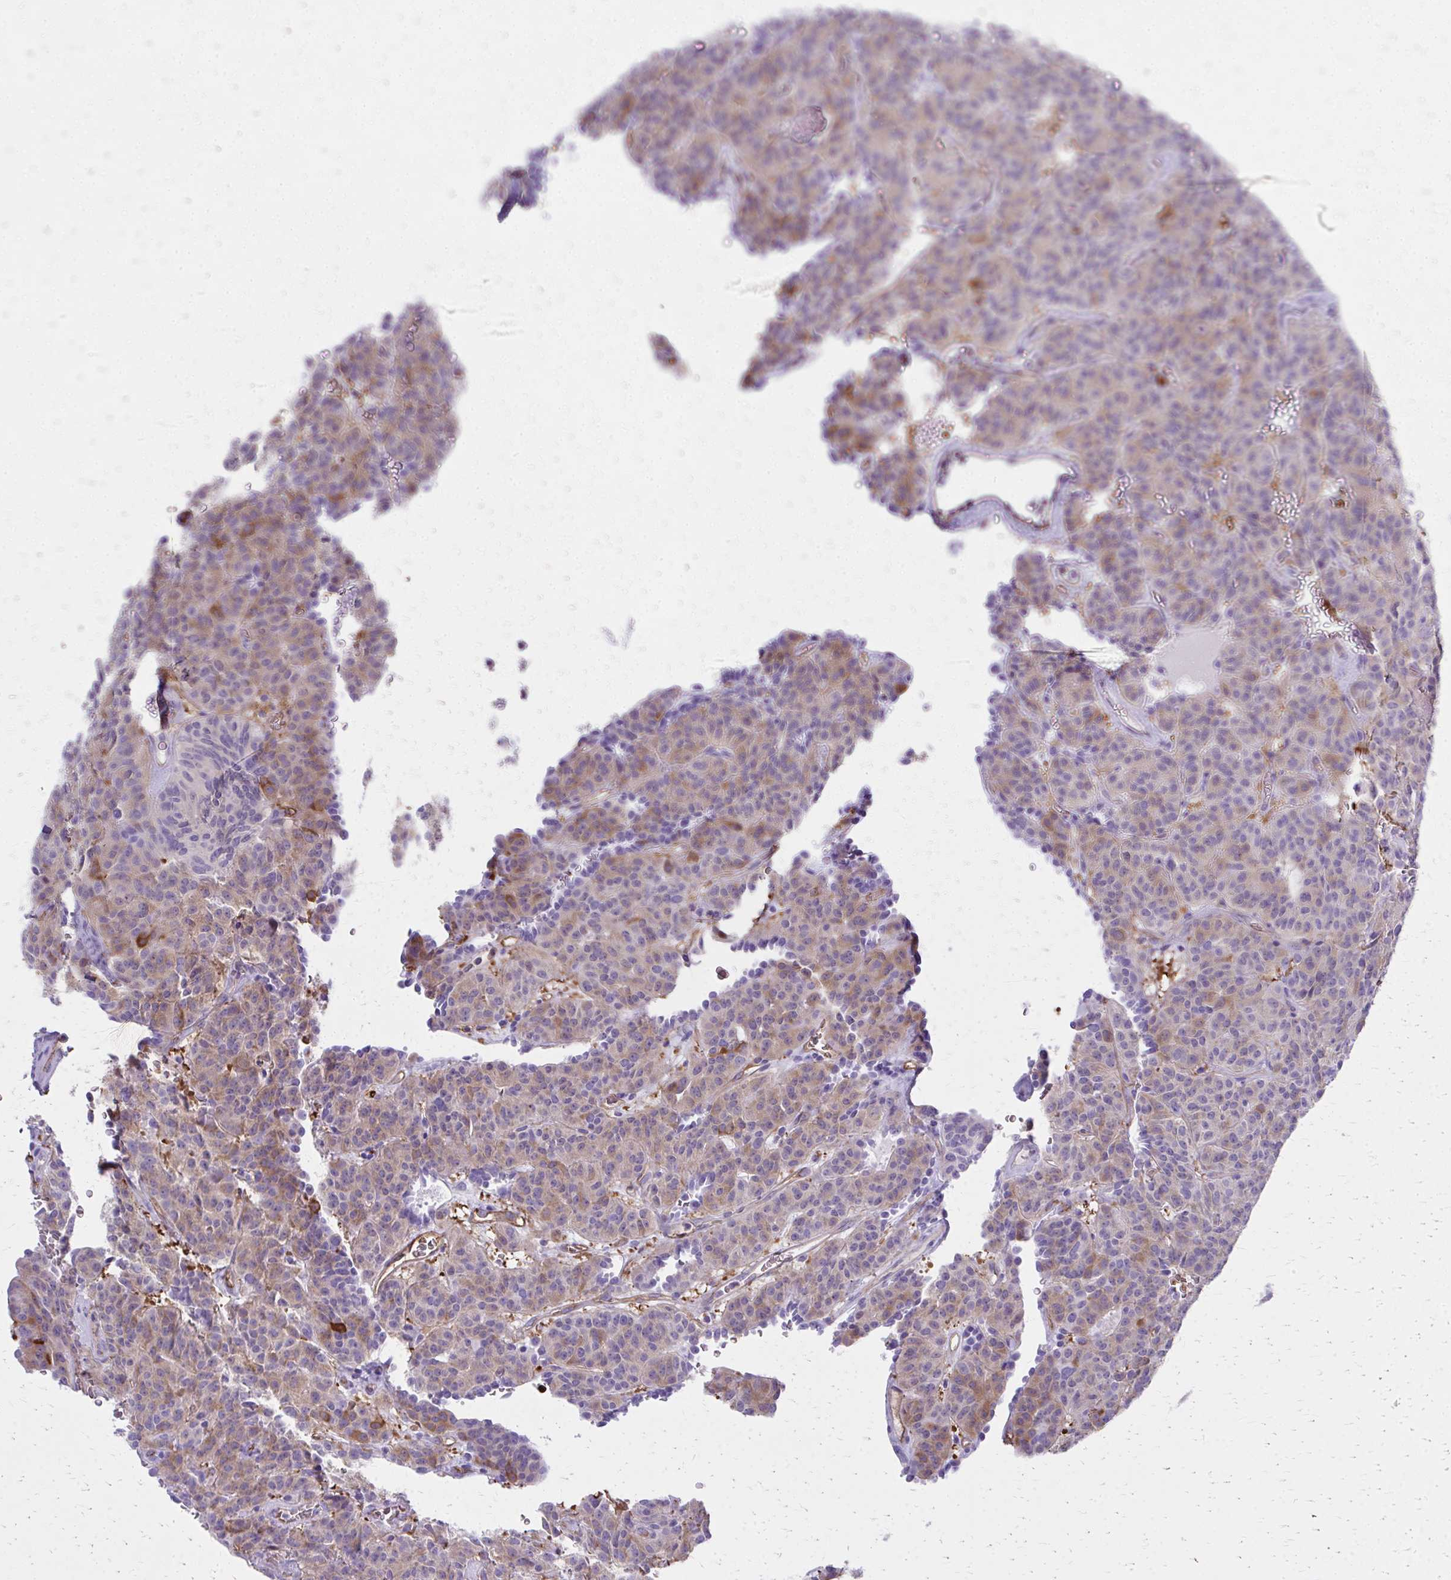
{"staining": {"intensity": "weak", "quantity": "25%-75%", "location": "cytoplasmic/membranous"}, "tissue": "carcinoid", "cell_type": "Tumor cells", "image_type": "cancer", "snomed": [{"axis": "morphology", "description": "Carcinoid, malignant, NOS"}, {"axis": "topography", "description": "Lung"}], "caption": "Brown immunohistochemical staining in human carcinoid (malignant) demonstrates weak cytoplasmic/membranous expression in about 25%-75% of tumor cells.", "gene": "TPSG1", "patient": {"sex": "female", "age": 61}}